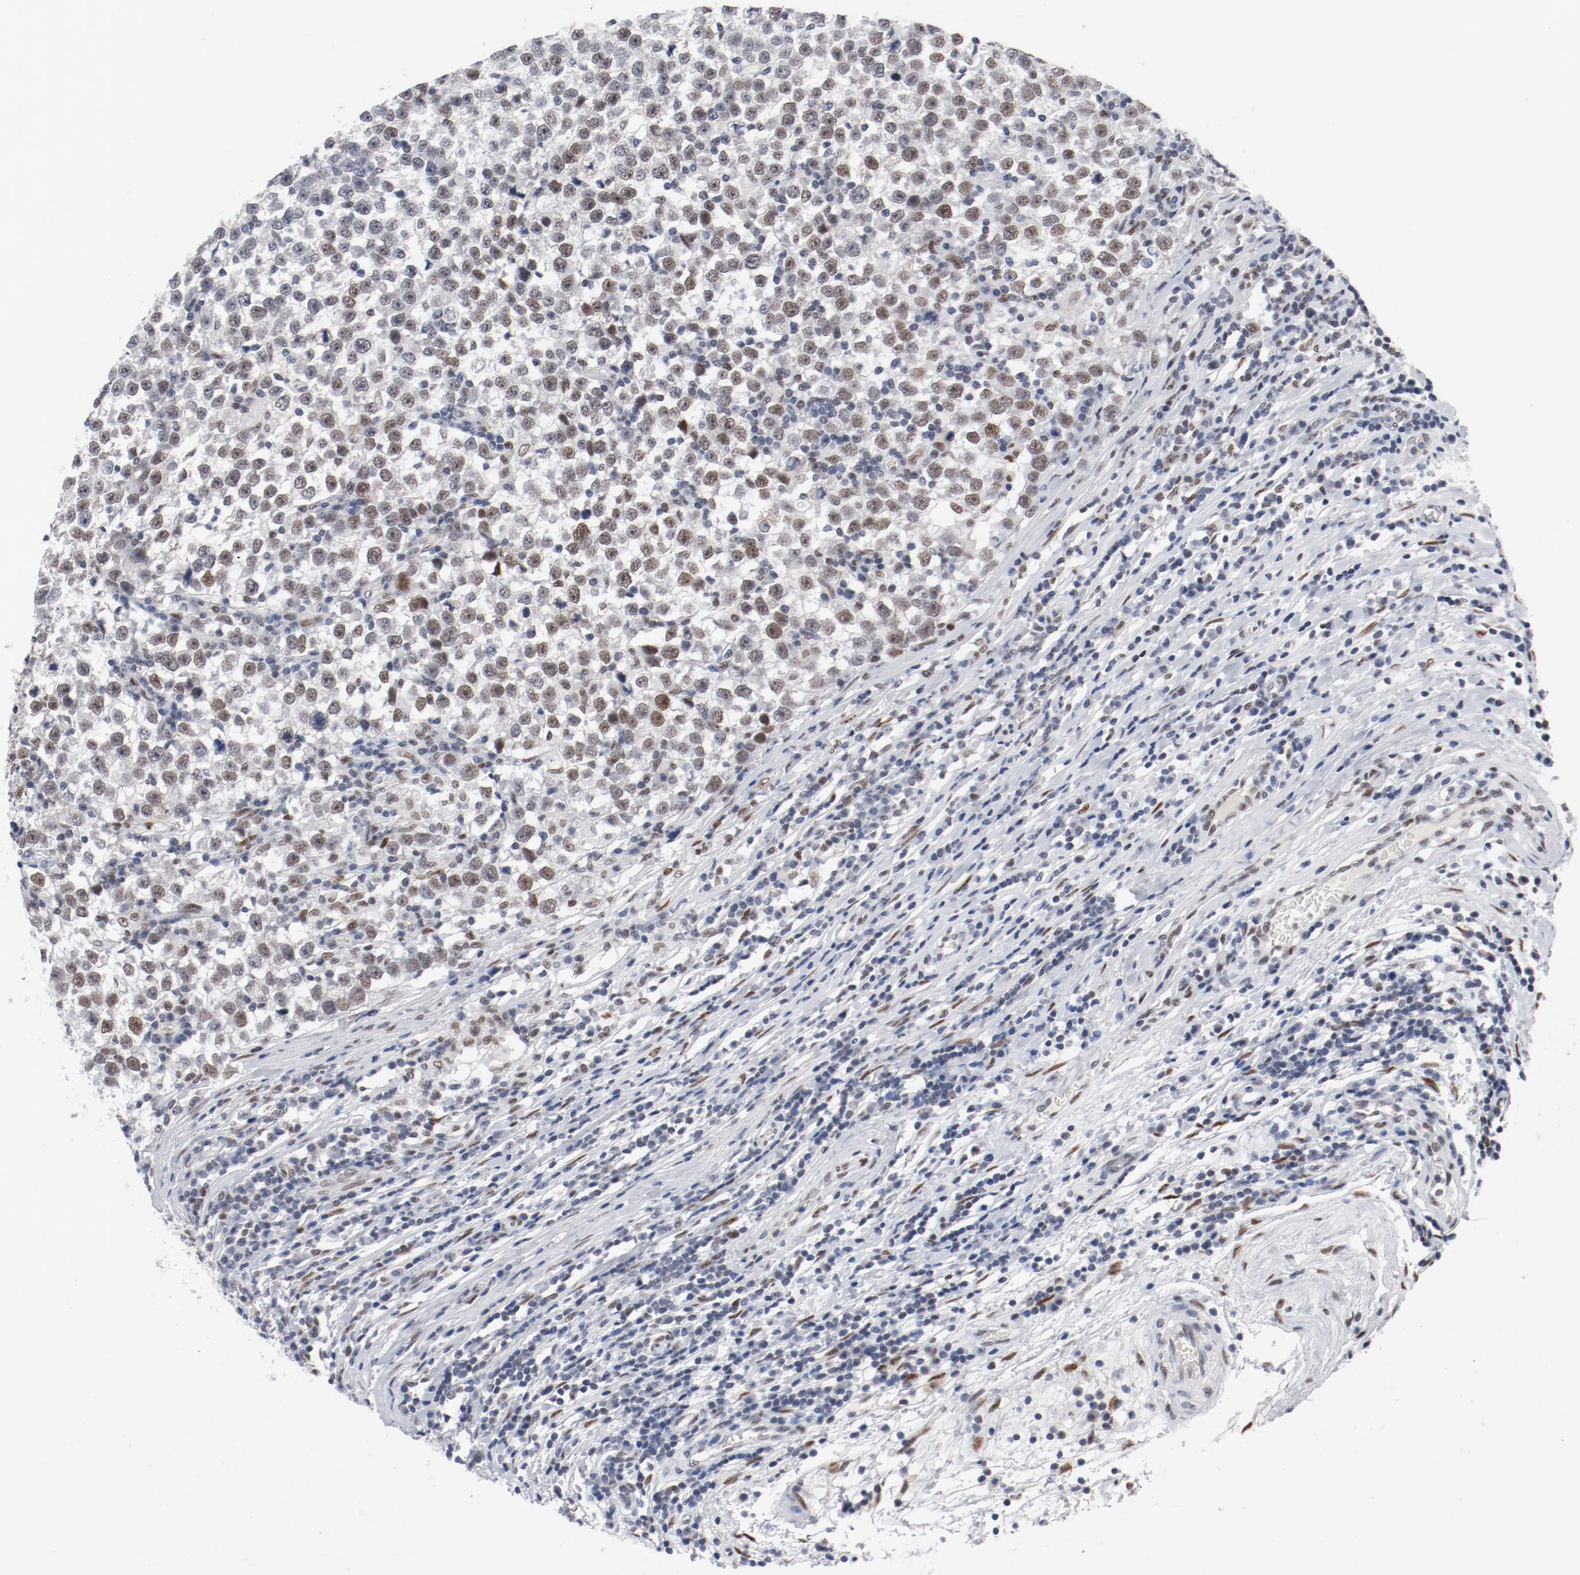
{"staining": {"intensity": "moderate", "quantity": ">75%", "location": "nuclear"}, "tissue": "testis cancer", "cell_type": "Tumor cells", "image_type": "cancer", "snomed": [{"axis": "morphology", "description": "Seminoma, NOS"}, {"axis": "topography", "description": "Testis"}], "caption": "Testis seminoma stained for a protein (brown) shows moderate nuclear positive staining in approximately >75% of tumor cells.", "gene": "ARNT", "patient": {"sex": "male", "age": 43}}